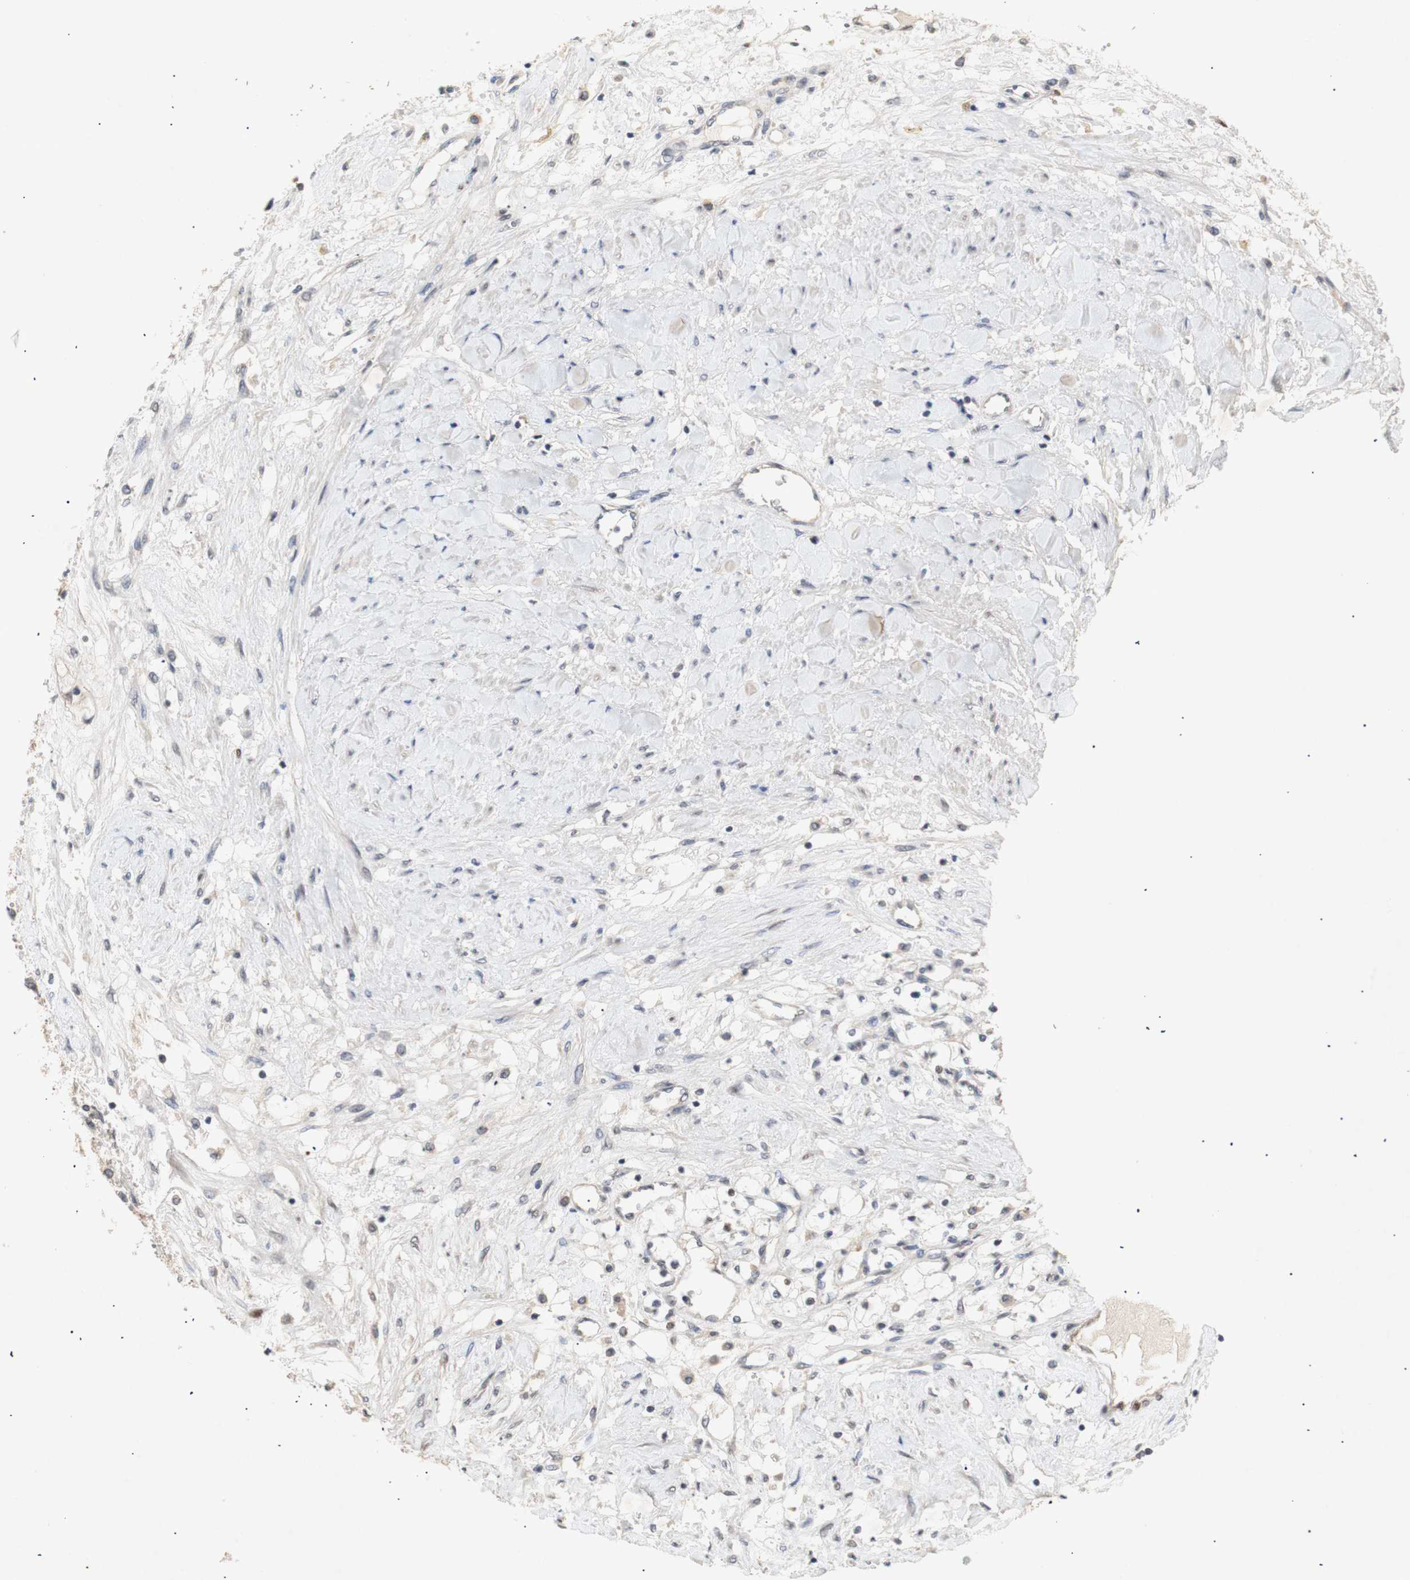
{"staining": {"intensity": "negative", "quantity": "none", "location": "none"}, "tissue": "renal cancer", "cell_type": "Tumor cells", "image_type": "cancer", "snomed": [{"axis": "morphology", "description": "Adenocarcinoma, NOS"}, {"axis": "topography", "description": "Kidney"}], "caption": "High power microscopy micrograph of an immunohistochemistry histopathology image of renal cancer, revealing no significant expression in tumor cells.", "gene": "FOSB", "patient": {"sex": "male", "age": 68}}